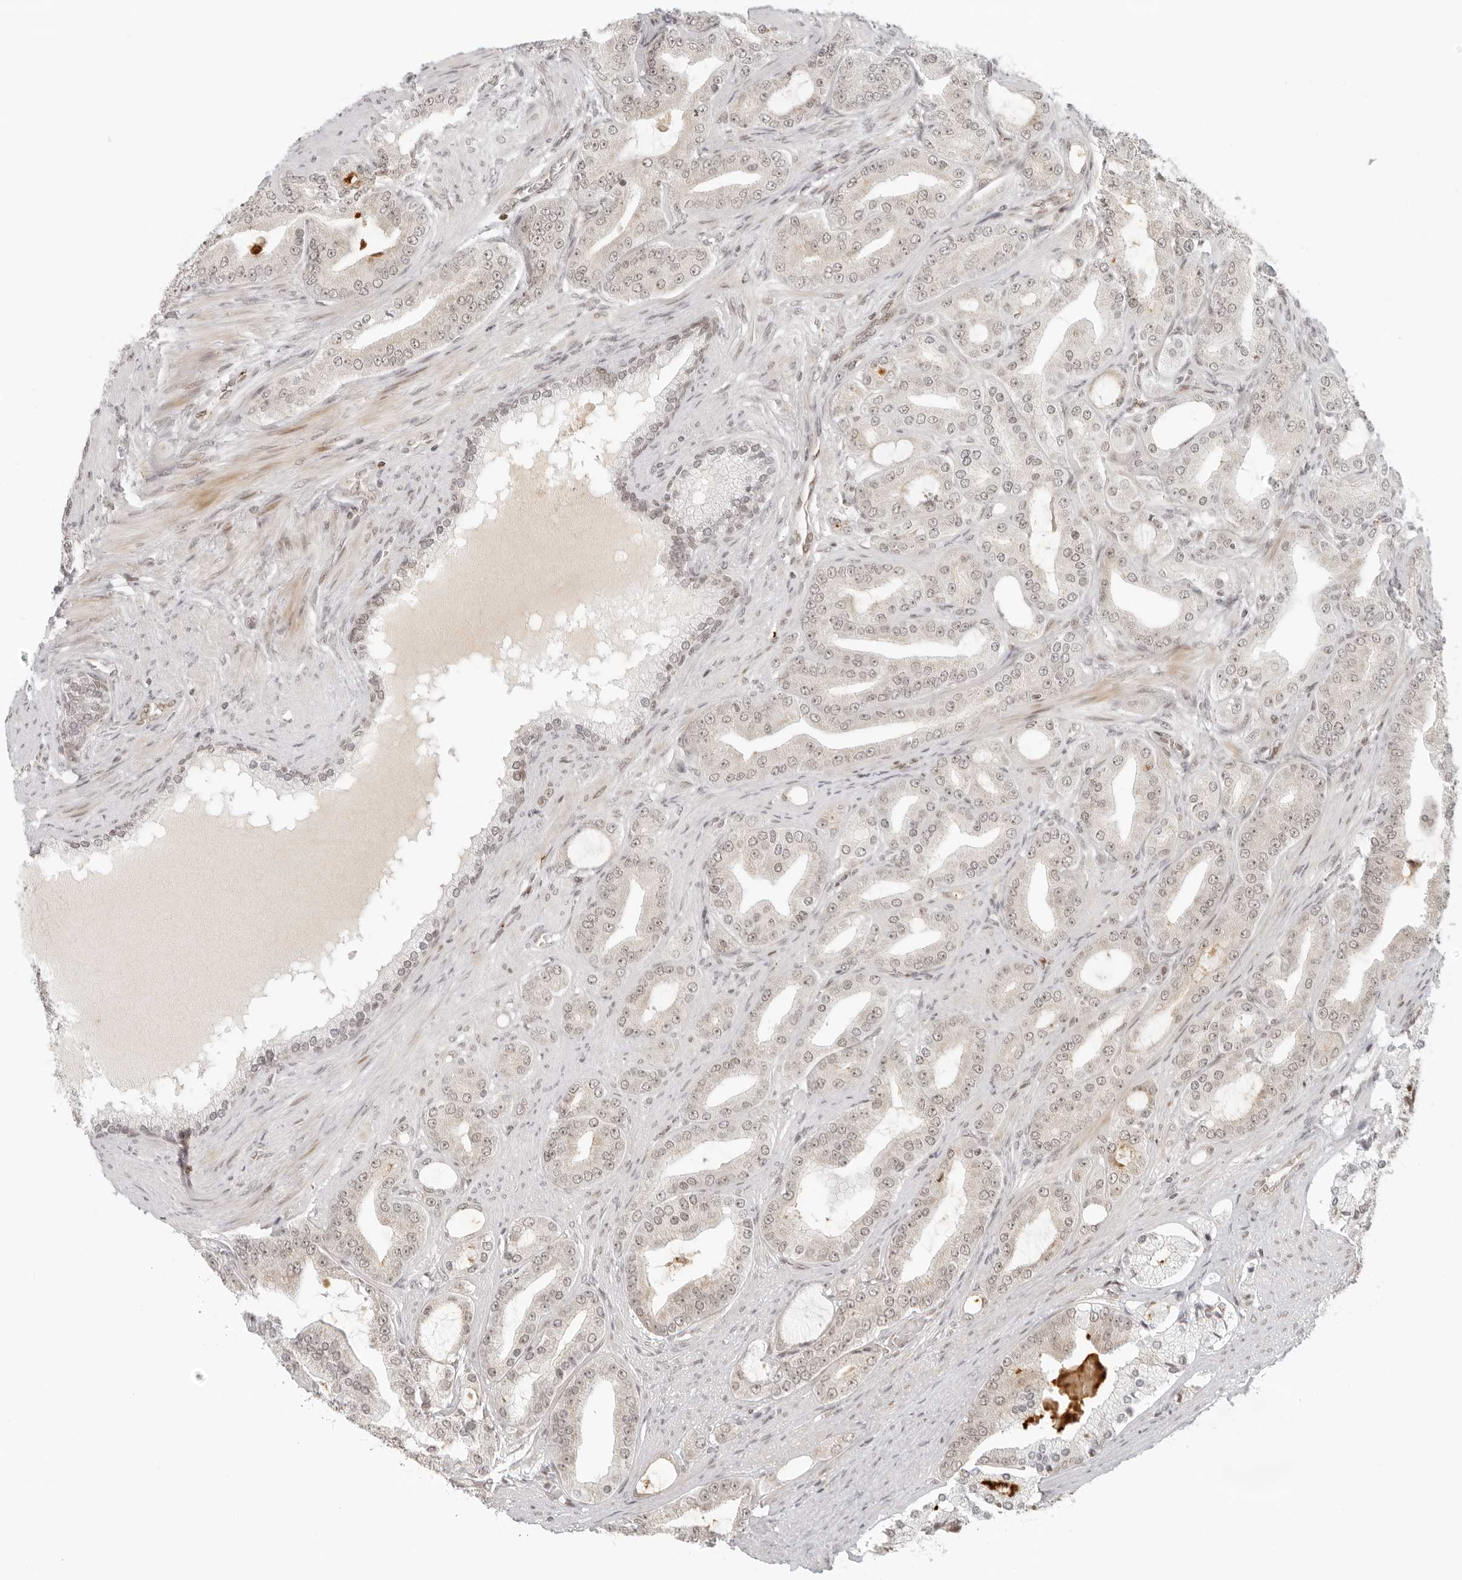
{"staining": {"intensity": "weak", "quantity": ">75%", "location": "nuclear"}, "tissue": "prostate cancer", "cell_type": "Tumor cells", "image_type": "cancer", "snomed": [{"axis": "morphology", "description": "Adenocarcinoma, High grade"}, {"axis": "topography", "description": "Prostate"}], "caption": "Weak nuclear positivity for a protein is present in about >75% of tumor cells of prostate high-grade adenocarcinoma using immunohistochemistry (IHC).", "gene": "ZNF407", "patient": {"sex": "male", "age": 60}}